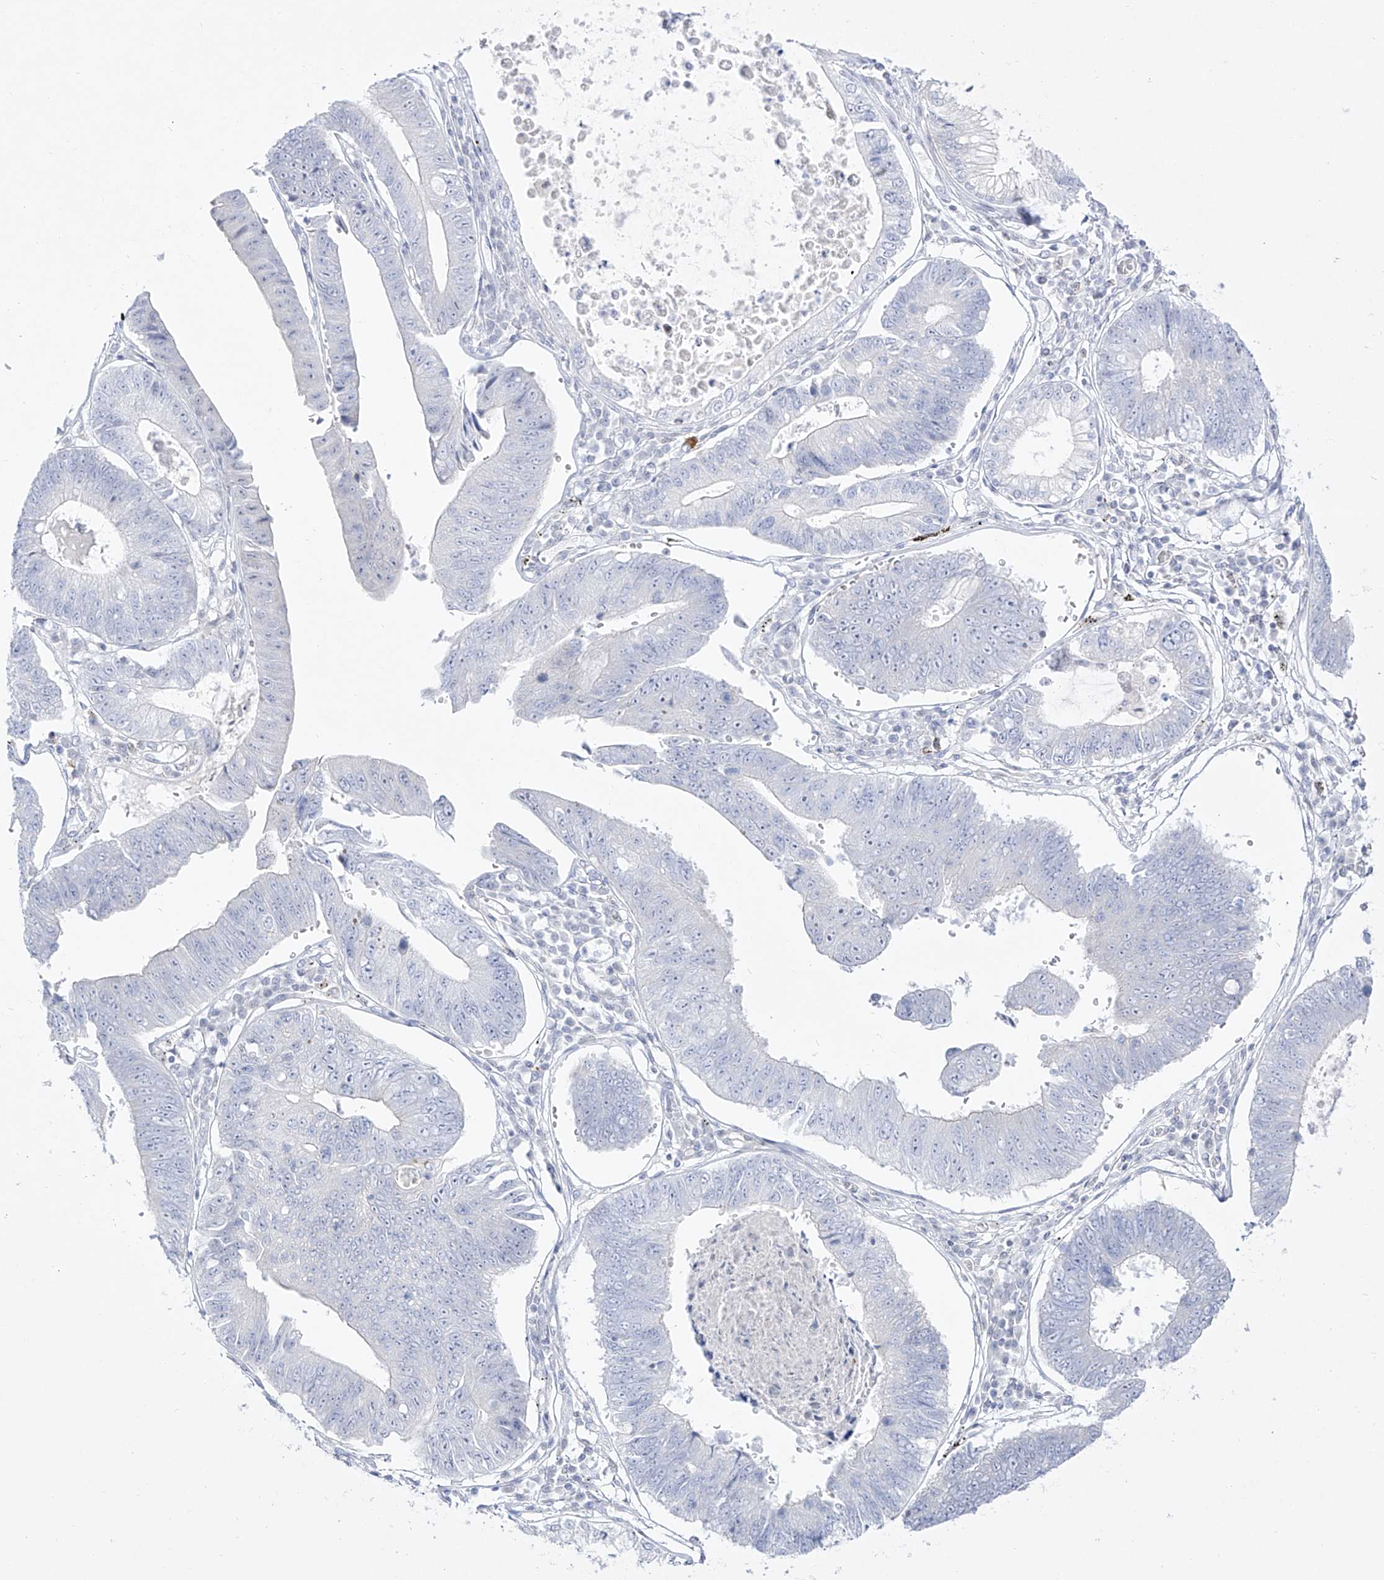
{"staining": {"intensity": "negative", "quantity": "none", "location": "none"}, "tissue": "stomach cancer", "cell_type": "Tumor cells", "image_type": "cancer", "snomed": [{"axis": "morphology", "description": "Adenocarcinoma, NOS"}, {"axis": "topography", "description": "Stomach"}], "caption": "High magnification brightfield microscopy of stomach cancer (adenocarcinoma) stained with DAB (3,3'-diaminobenzidine) (brown) and counterstained with hematoxylin (blue): tumor cells show no significant staining.", "gene": "DMKN", "patient": {"sex": "male", "age": 59}}